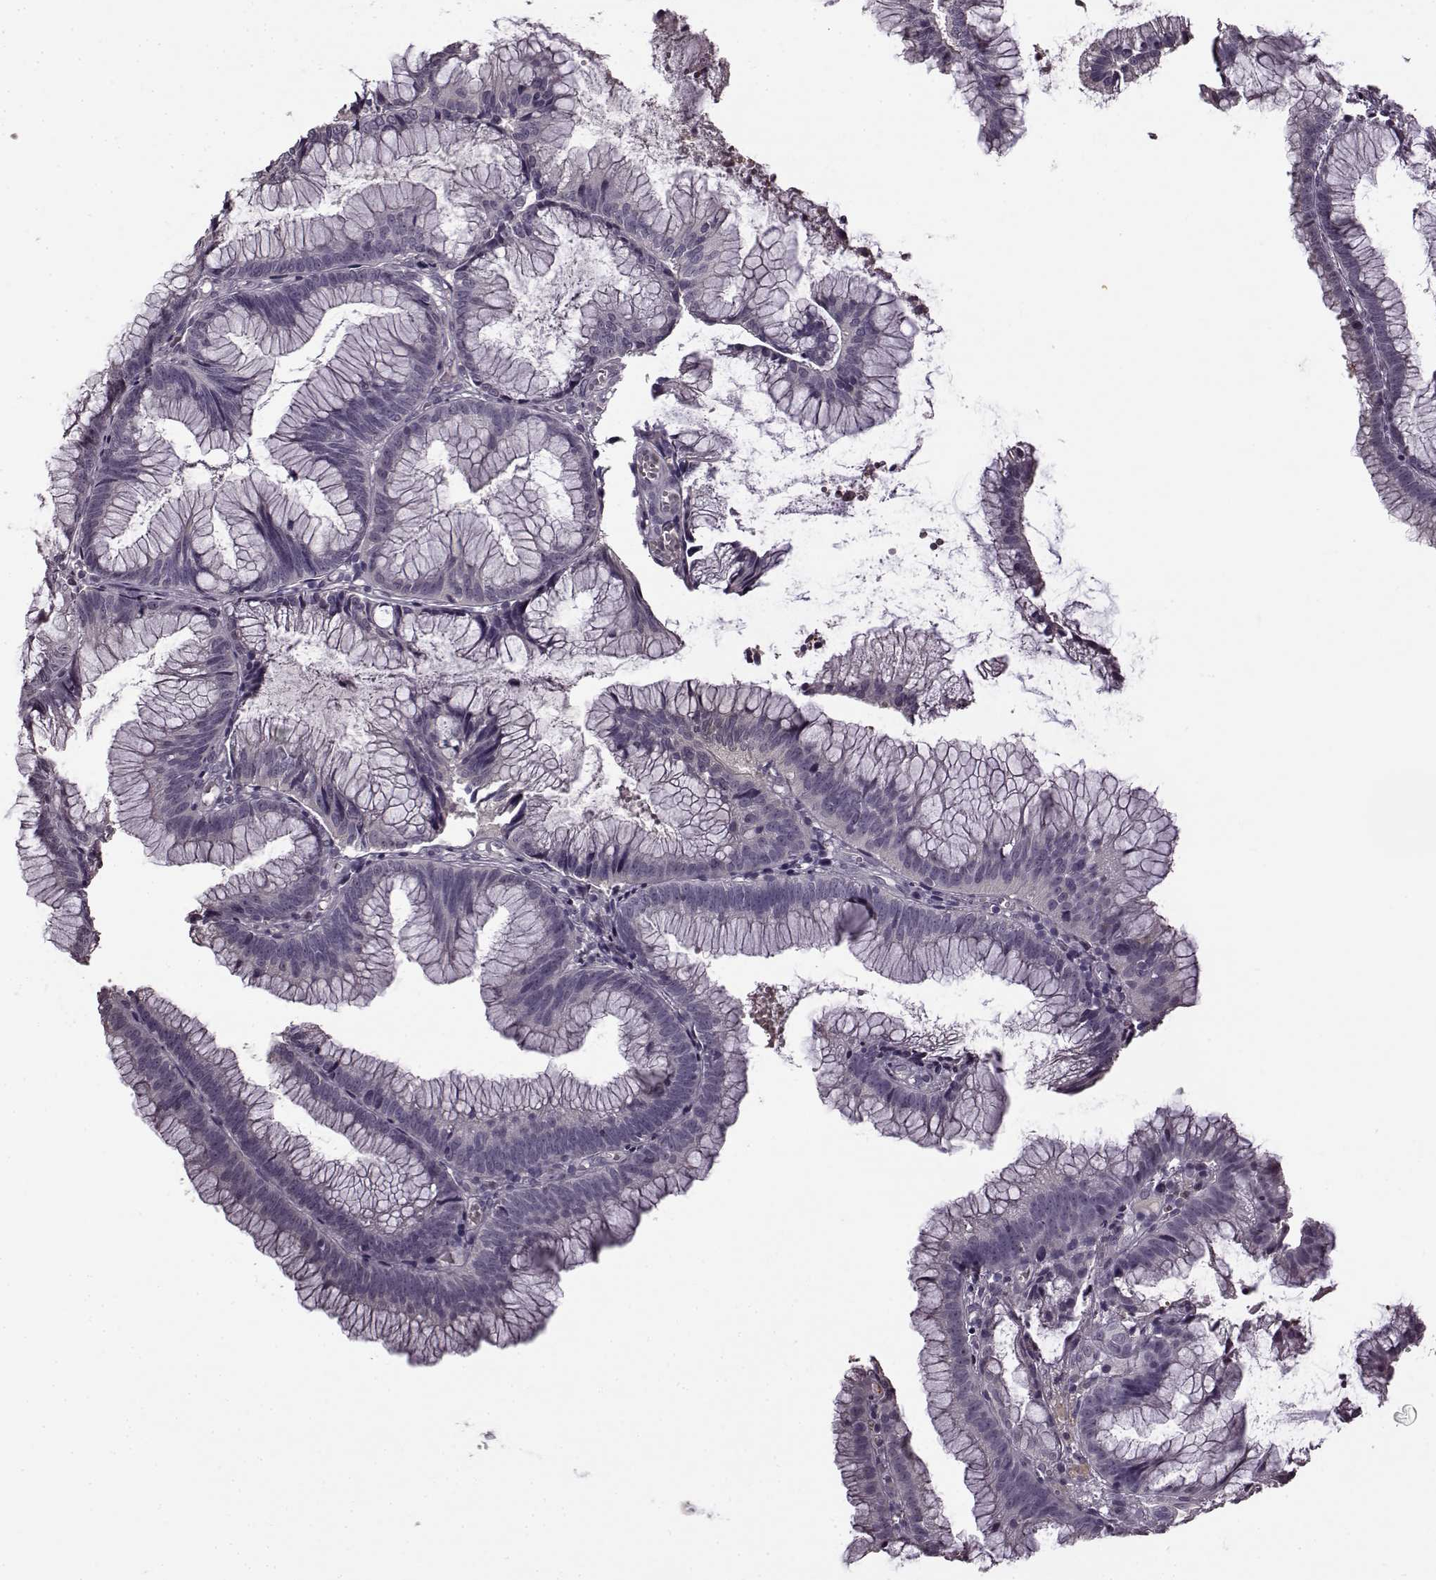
{"staining": {"intensity": "negative", "quantity": "none", "location": "none"}, "tissue": "colorectal cancer", "cell_type": "Tumor cells", "image_type": "cancer", "snomed": [{"axis": "morphology", "description": "Adenocarcinoma, NOS"}, {"axis": "topography", "description": "Colon"}], "caption": "This is a image of immunohistochemistry staining of colorectal adenocarcinoma, which shows no staining in tumor cells. (DAB IHC, high magnification).", "gene": "CNGA3", "patient": {"sex": "female", "age": 78}}